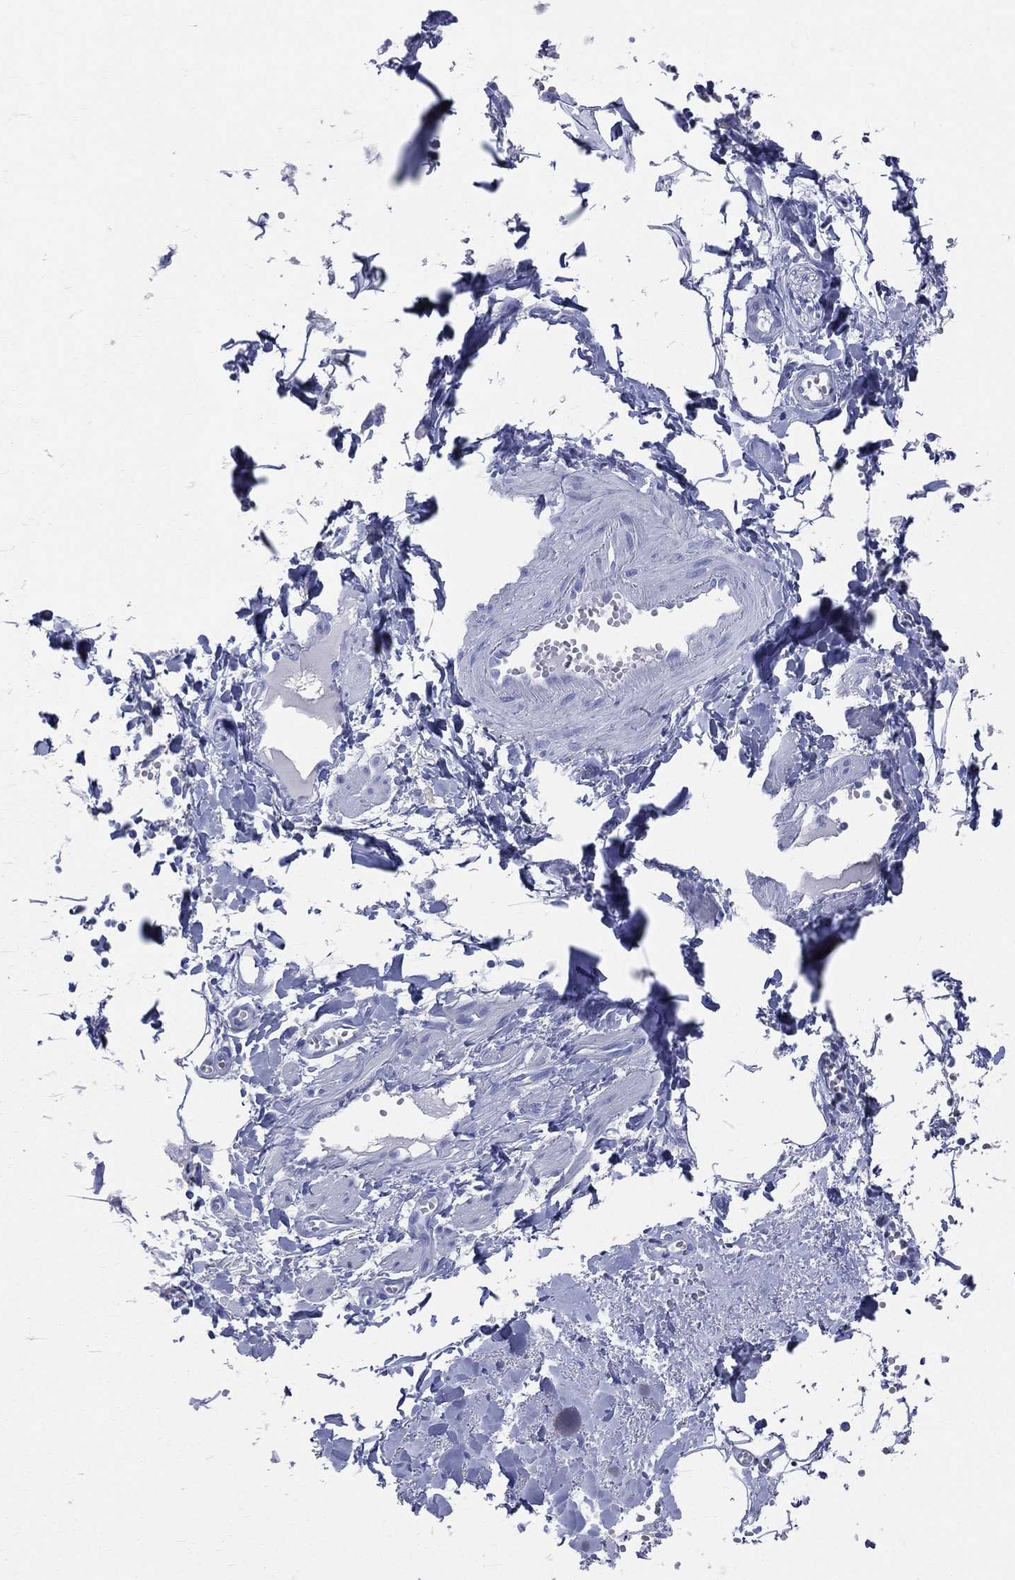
{"staining": {"intensity": "negative", "quantity": "none", "location": "none"}, "tissue": "adipose tissue", "cell_type": "Adipocytes", "image_type": "normal", "snomed": [{"axis": "morphology", "description": "Normal tissue, NOS"}, {"axis": "morphology", "description": "Squamous cell carcinoma, NOS"}, {"axis": "topography", "description": "Cartilage tissue"}, {"axis": "topography", "description": "Lung"}], "caption": "A micrograph of adipose tissue stained for a protein shows no brown staining in adipocytes. (Stains: DAB immunohistochemistry (IHC) with hematoxylin counter stain, Microscopy: brightfield microscopy at high magnification).", "gene": "SYP", "patient": {"sex": "male", "age": 66}}